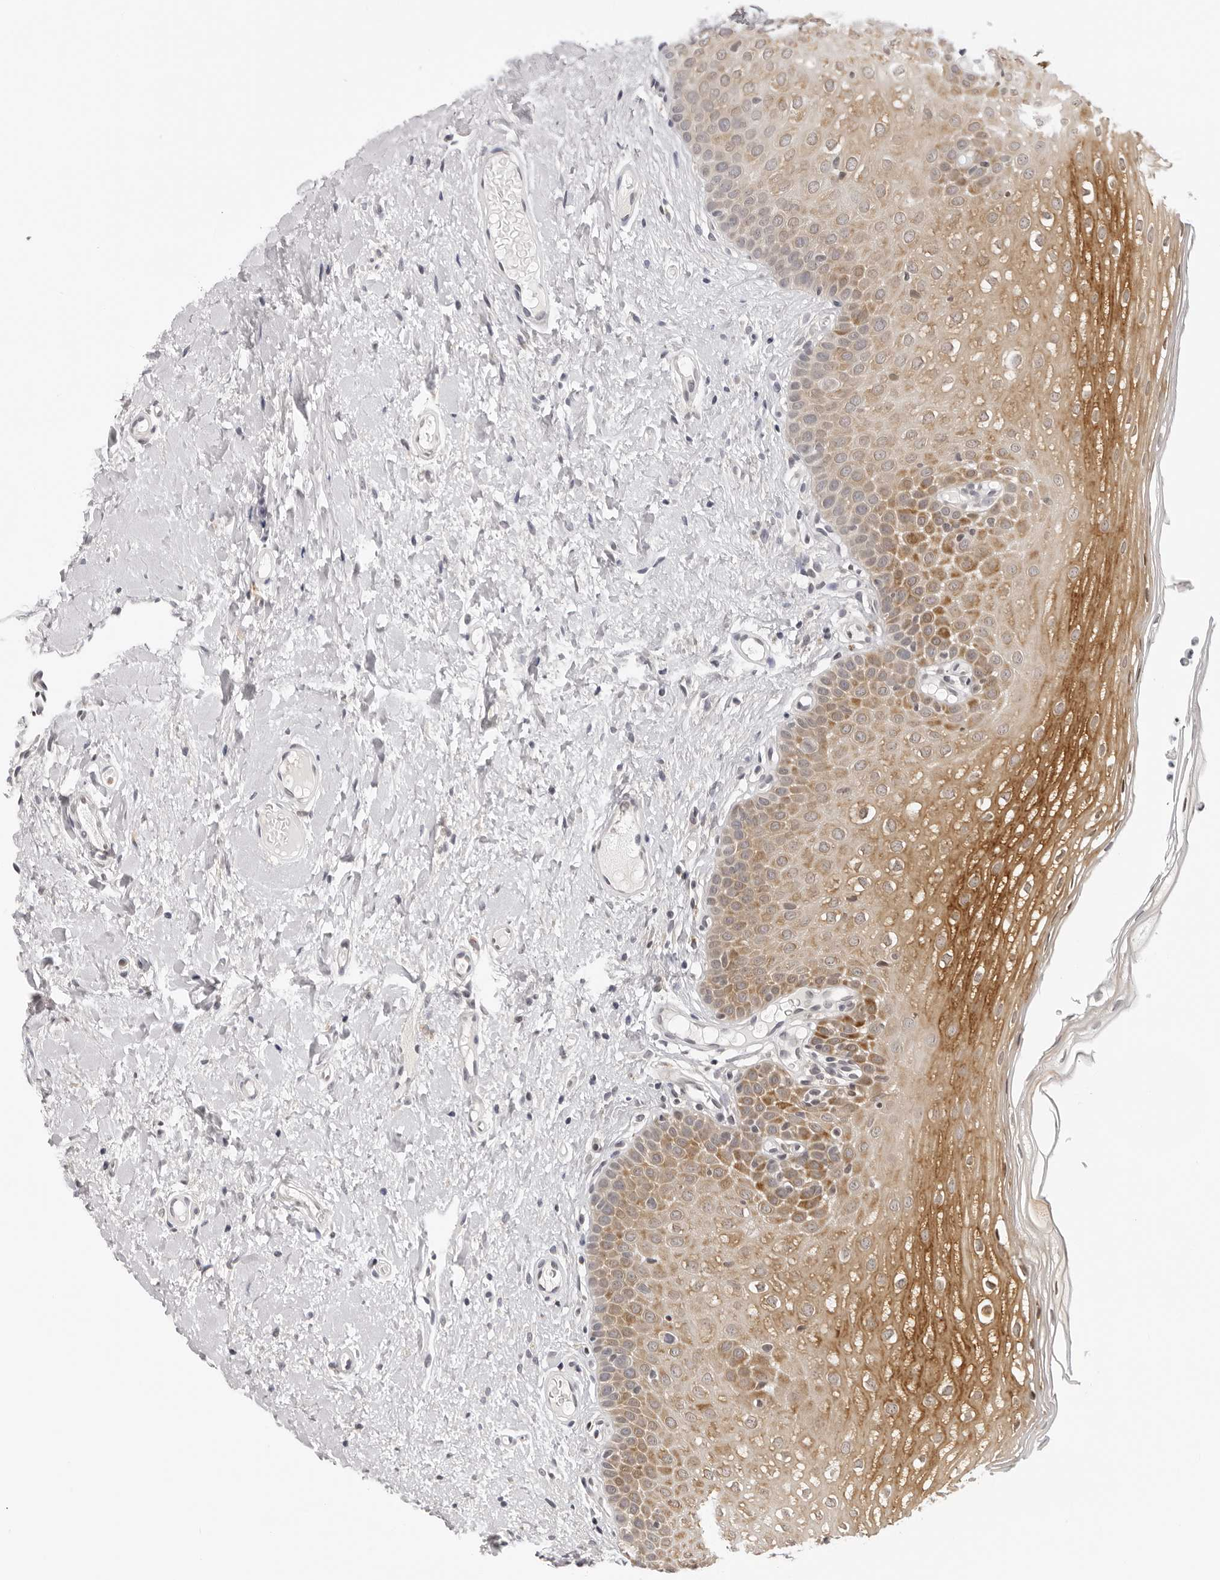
{"staining": {"intensity": "moderate", "quantity": ">75%", "location": "cytoplasmic/membranous"}, "tissue": "oral mucosa", "cell_type": "Squamous epithelial cells", "image_type": "normal", "snomed": [{"axis": "morphology", "description": "Normal tissue, NOS"}, {"axis": "topography", "description": "Oral tissue"}], "caption": "About >75% of squamous epithelial cells in unremarkable human oral mucosa show moderate cytoplasmic/membranous protein expression as visualized by brown immunohistochemical staining.", "gene": "PRUNE1", "patient": {"sex": "female", "age": 56}}